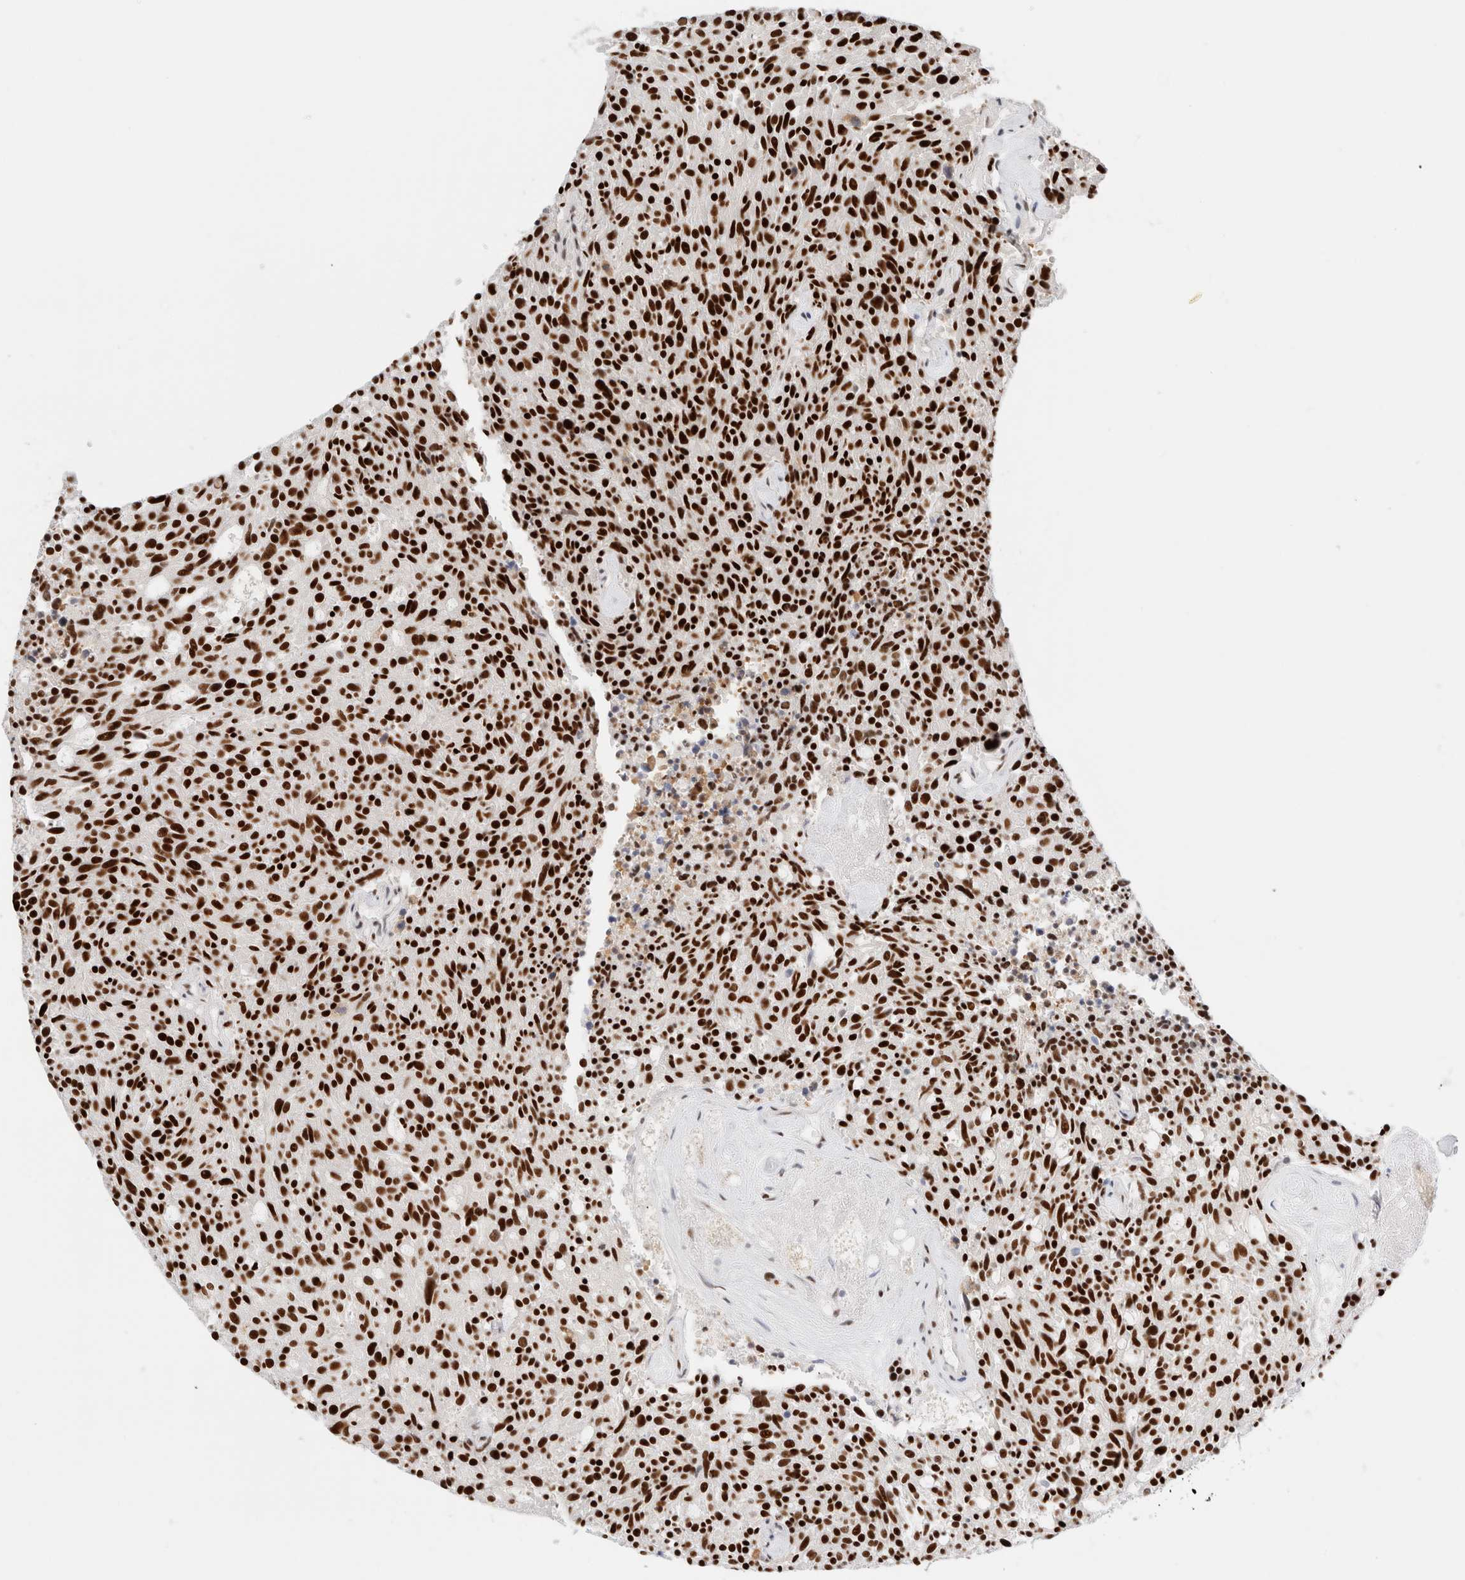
{"staining": {"intensity": "strong", "quantity": ">75%", "location": "nuclear"}, "tissue": "carcinoid", "cell_type": "Tumor cells", "image_type": "cancer", "snomed": [{"axis": "morphology", "description": "Carcinoid, malignant, NOS"}, {"axis": "topography", "description": "Pancreas"}], "caption": "Strong nuclear protein expression is present in approximately >75% of tumor cells in malignant carcinoid.", "gene": "ZNF282", "patient": {"sex": "female", "age": 54}}